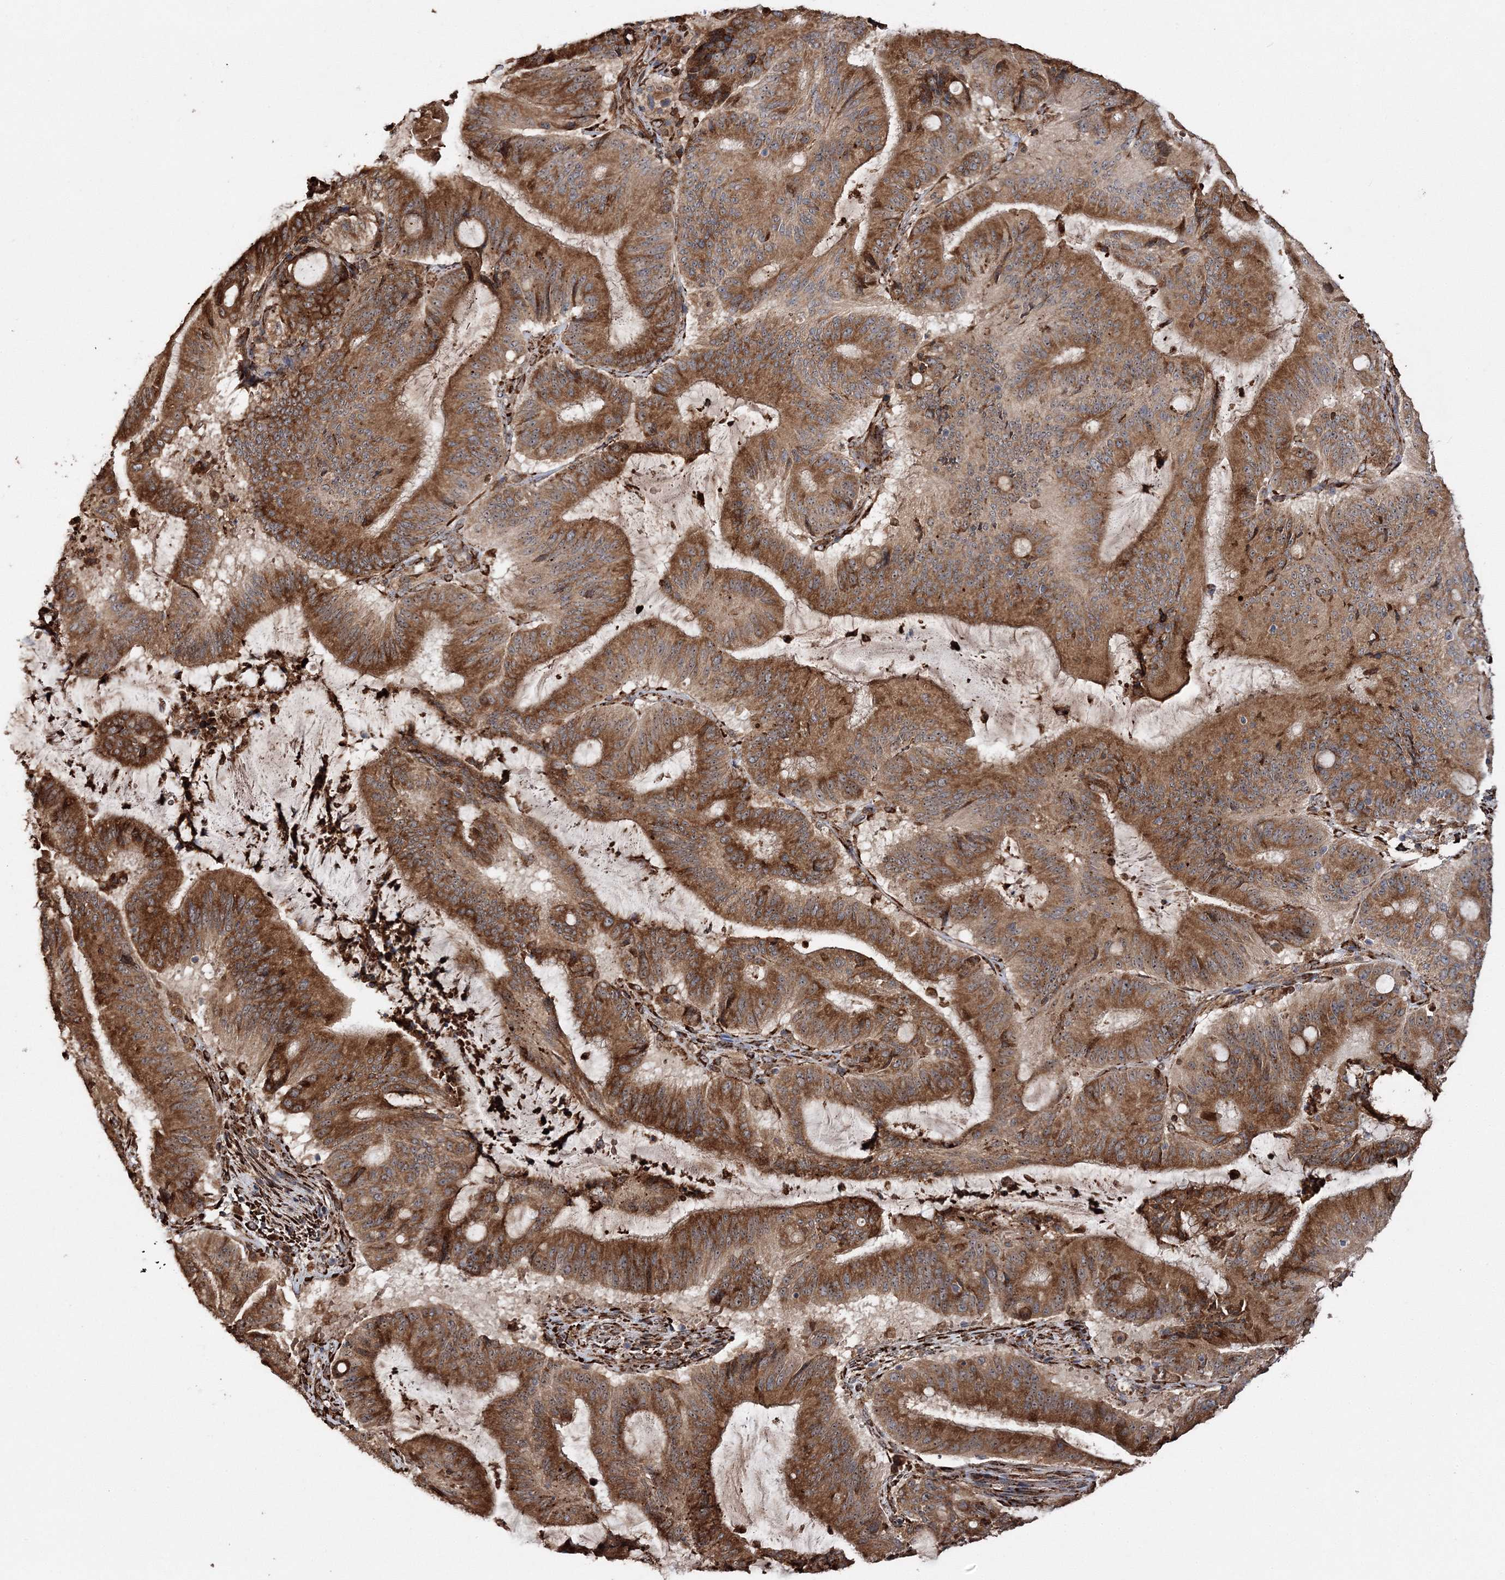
{"staining": {"intensity": "strong", "quantity": ">75%", "location": "cytoplasmic/membranous"}, "tissue": "liver cancer", "cell_type": "Tumor cells", "image_type": "cancer", "snomed": [{"axis": "morphology", "description": "Normal tissue, NOS"}, {"axis": "morphology", "description": "Cholangiocarcinoma"}, {"axis": "topography", "description": "Liver"}, {"axis": "topography", "description": "Peripheral nerve tissue"}], "caption": "Immunohistochemical staining of human liver cholangiocarcinoma reveals high levels of strong cytoplasmic/membranous staining in about >75% of tumor cells.", "gene": "SCRN3", "patient": {"sex": "female", "age": 73}}